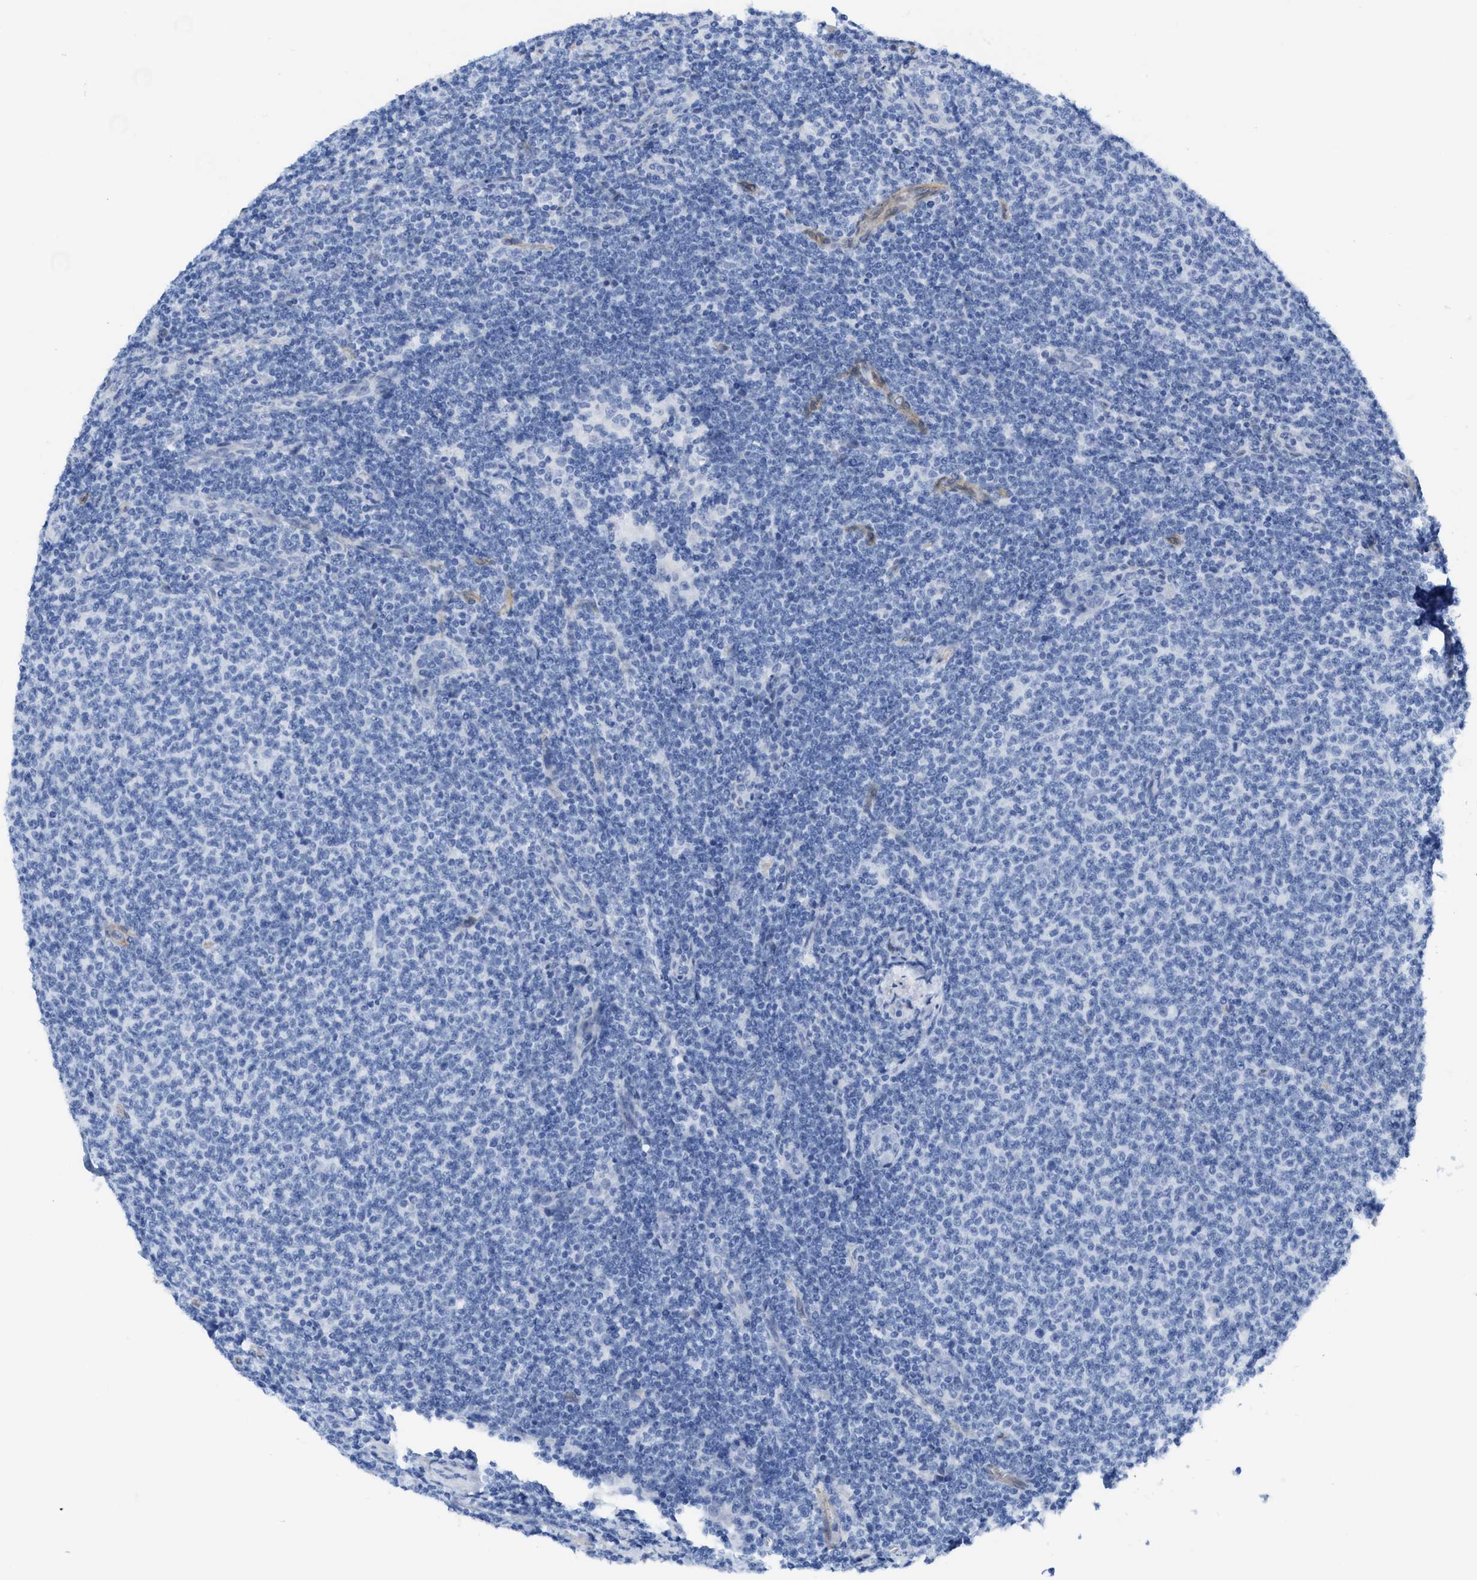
{"staining": {"intensity": "negative", "quantity": "none", "location": "none"}, "tissue": "lymphoma", "cell_type": "Tumor cells", "image_type": "cancer", "snomed": [{"axis": "morphology", "description": "Malignant lymphoma, non-Hodgkin's type, Low grade"}, {"axis": "topography", "description": "Lymph node"}], "caption": "This is an immunohistochemistry photomicrograph of human low-grade malignant lymphoma, non-Hodgkin's type. There is no expression in tumor cells.", "gene": "TUB", "patient": {"sex": "male", "age": 66}}